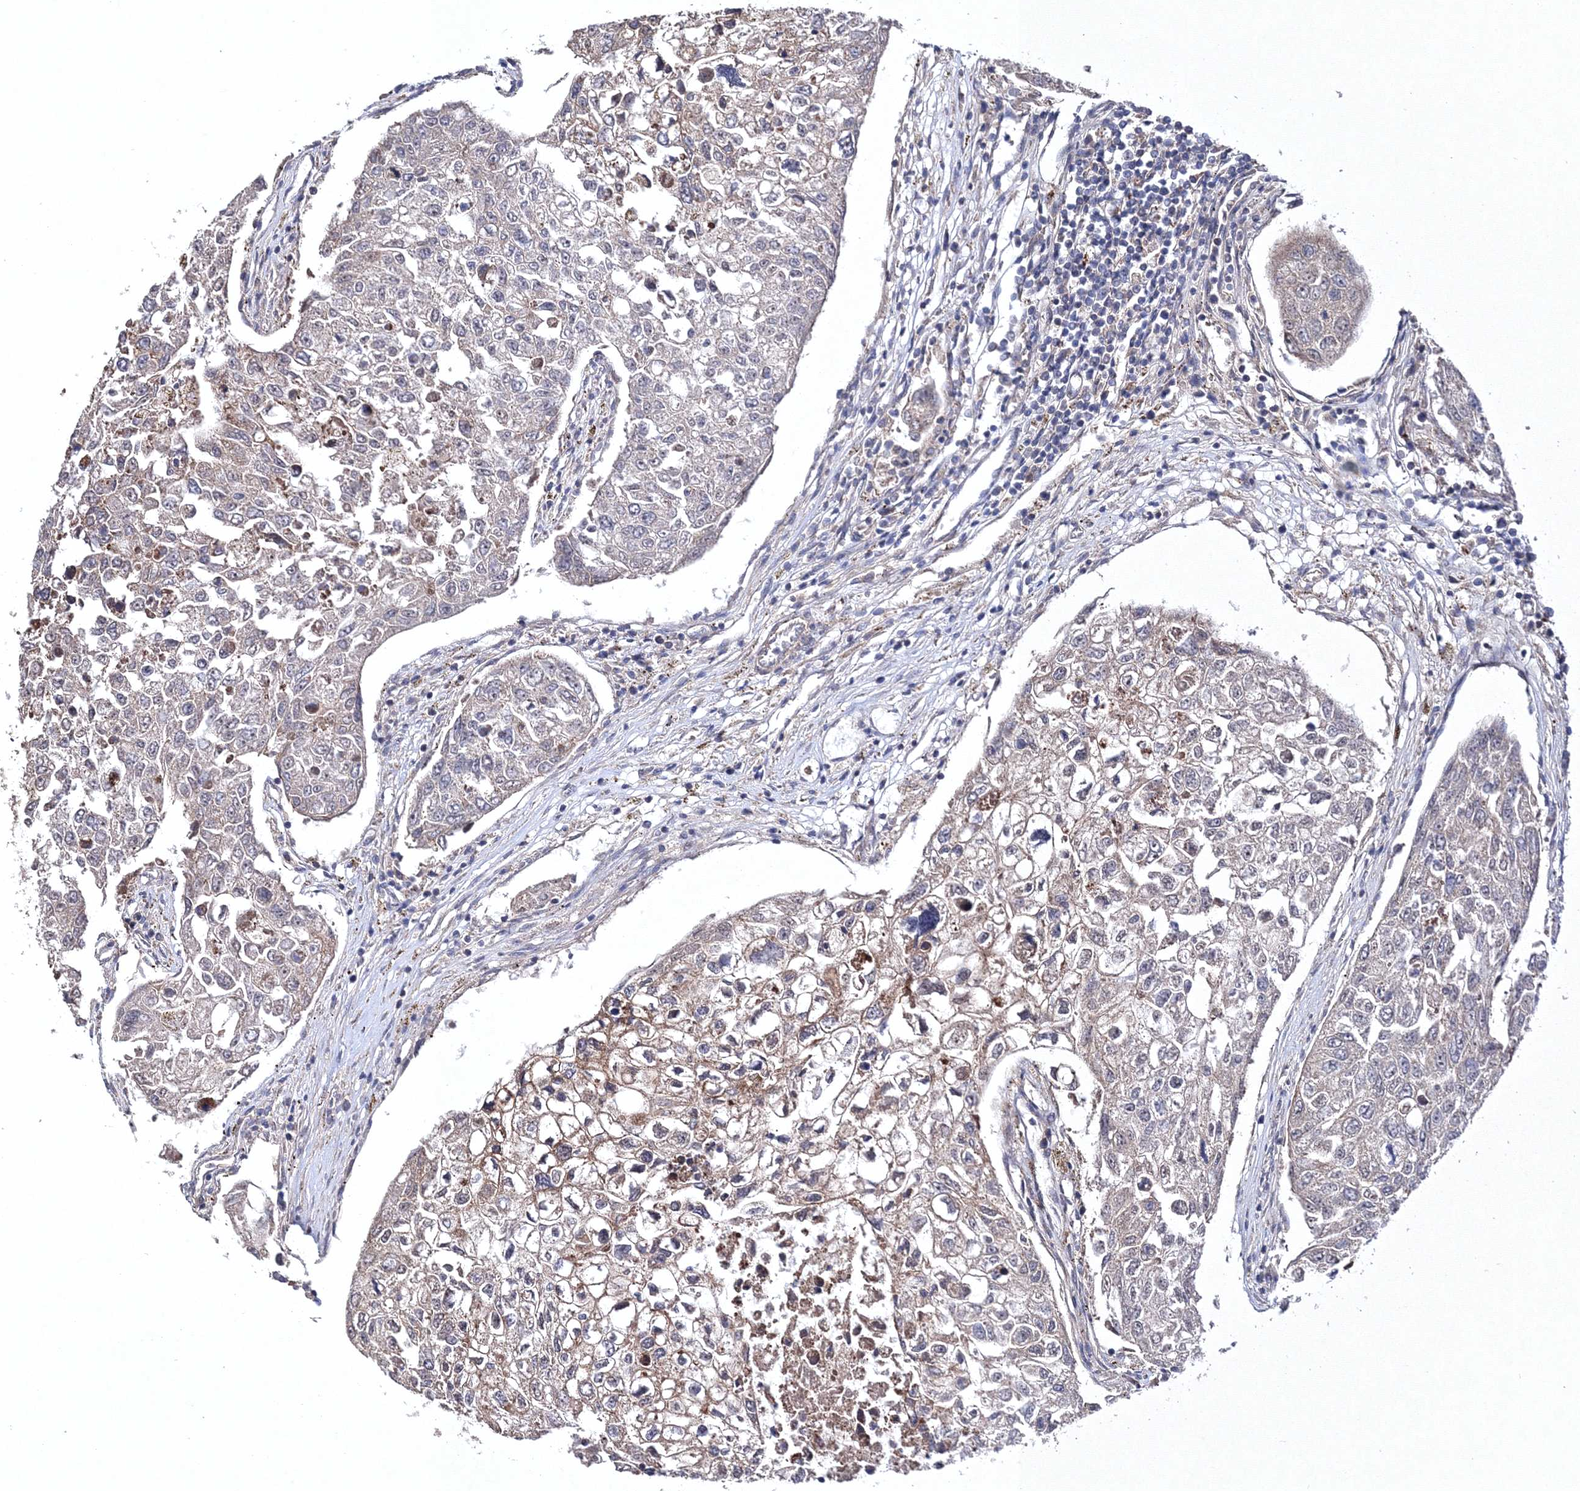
{"staining": {"intensity": "negative", "quantity": "none", "location": "none"}, "tissue": "urothelial cancer", "cell_type": "Tumor cells", "image_type": "cancer", "snomed": [{"axis": "morphology", "description": "Urothelial carcinoma, High grade"}, {"axis": "topography", "description": "Lymph node"}, {"axis": "topography", "description": "Urinary bladder"}], "caption": "Immunohistochemical staining of human urothelial cancer exhibits no significant expression in tumor cells. (DAB immunohistochemistry visualized using brightfield microscopy, high magnification).", "gene": "PPP2R2B", "patient": {"sex": "male", "age": 51}}